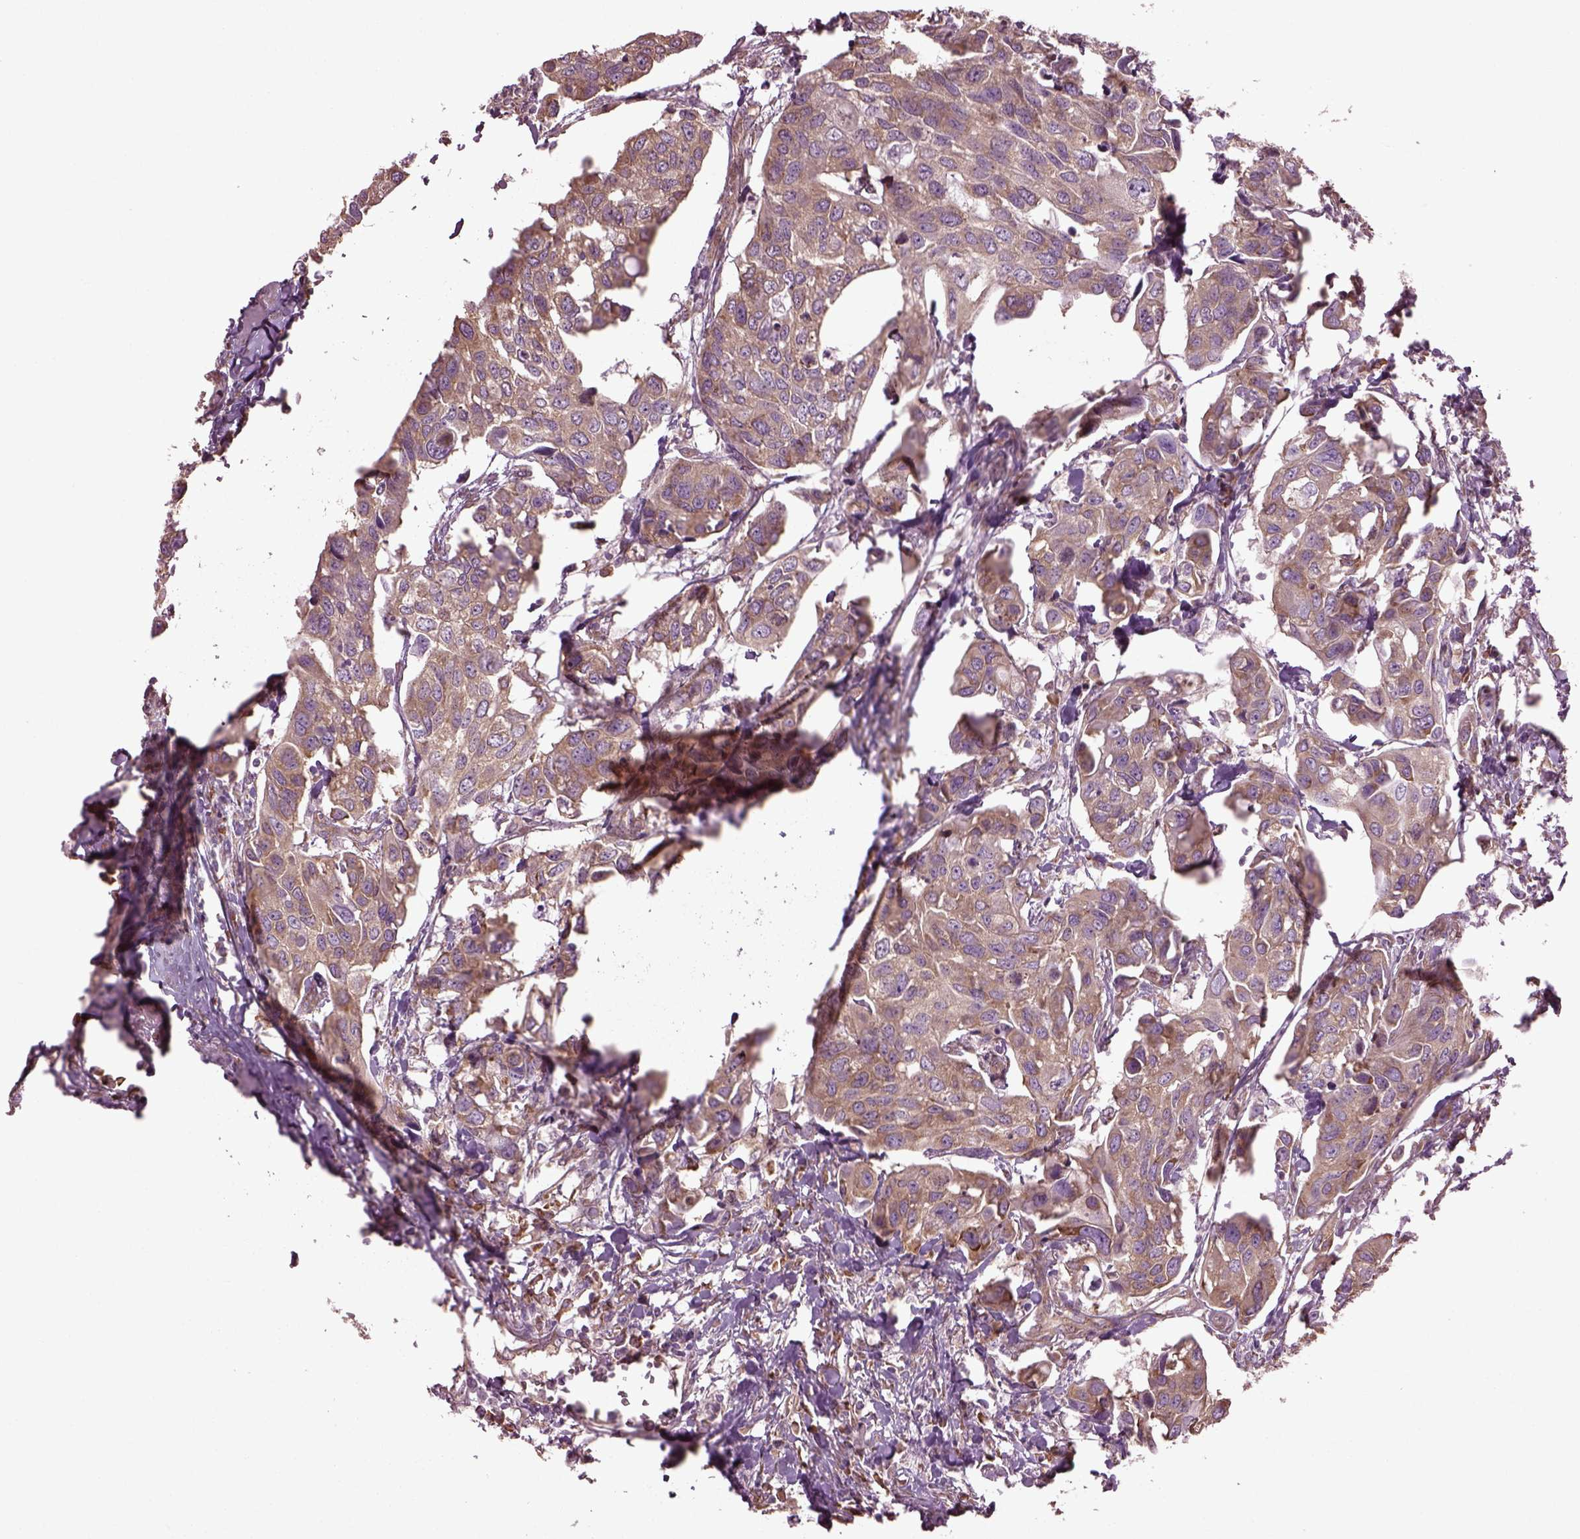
{"staining": {"intensity": "moderate", "quantity": ">75%", "location": "cytoplasmic/membranous"}, "tissue": "urothelial cancer", "cell_type": "Tumor cells", "image_type": "cancer", "snomed": [{"axis": "morphology", "description": "Urothelial carcinoma, High grade"}, {"axis": "topography", "description": "Urinary bladder"}], "caption": "An IHC histopathology image of neoplastic tissue is shown. Protein staining in brown highlights moderate cytoplasmic/membranous positivity in urothelial cancer within tumor cells.", "gene": "CABP5", "patient": {"sex": "male", "age": 60}}